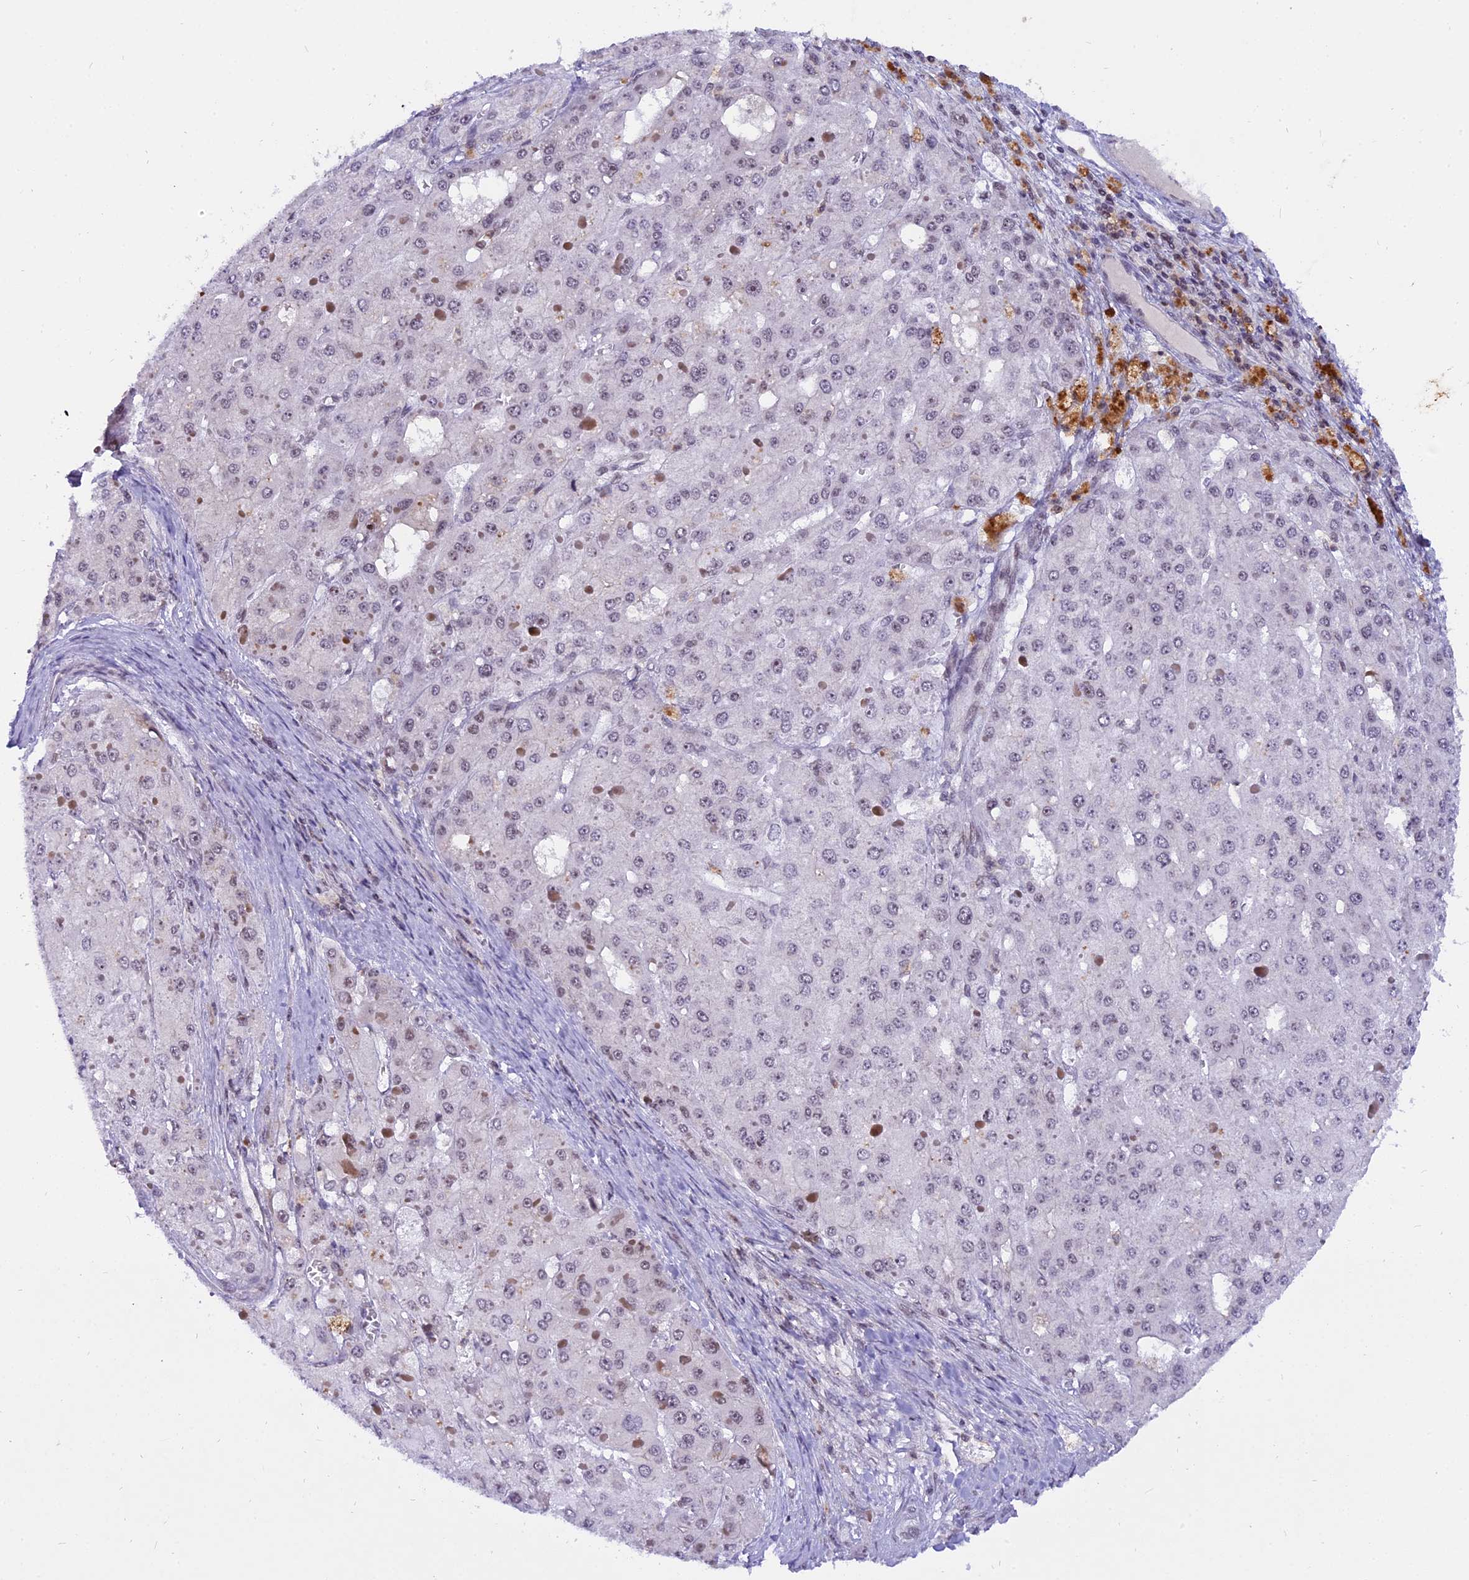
{"staining": {"intensity": "weak", "quantity": "<25%", "location": "nuclear"}, "tissue": "liver cancer", "cell_type": "Tumor cells", "image_type": "cancer", "snomed": [{"axis": "morphology", "description": "Carcinoma, Hepatocellular, NOS"}, {"axis": "topography", "description": "Liver"}], "caption": "Hepatocellular carcinoma (liver) stained for a protein using immunohistochemistry (IHC) shows no positivity tumor cells.", "gene": "TADA3", "patient": {"sex": "female", "age": 73}}